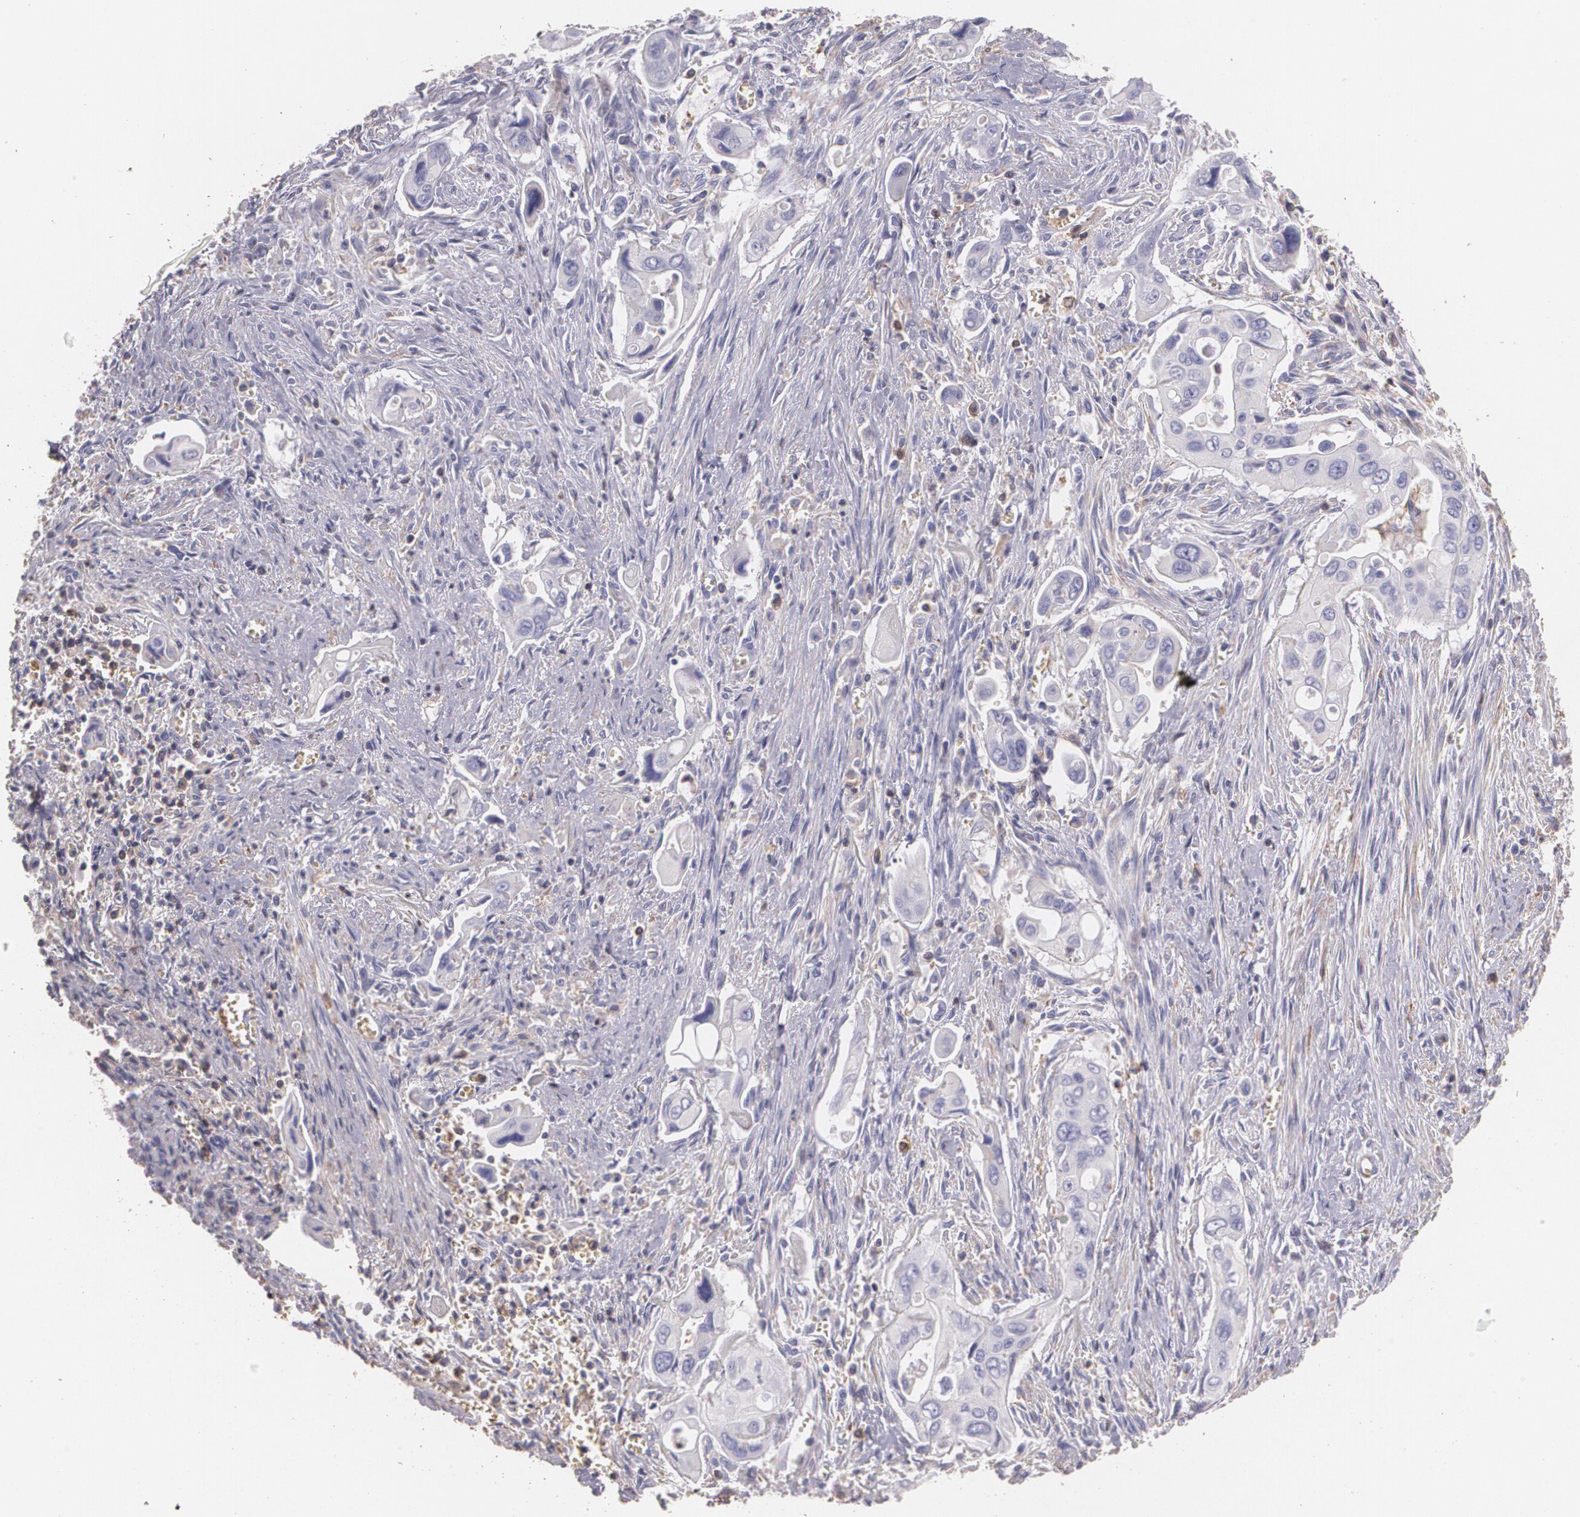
{"staining": {"intensity": "negative", "quantity": "none", "location": "none"}, "tissue": "pancreatic cancer", "cell_type": "Tumor cells", "image_type": "cancer", "snomed": [{"axis": "morphology", "description": "Adenocarcinoma, NOS"}, {"axis": "topography", "description": "Pancreas"}], "caption": "An immunohistochemistry (IHC) micrograph of adenocarcinoma (pancreatic) is shown. There is no staining in tumor cells of adenocarcinoma (pancreatic). (DAB IHC with hematoxylin counter stain).", "gene": "TGFBR1", "patient": {"sex": "male", "age": 77}}